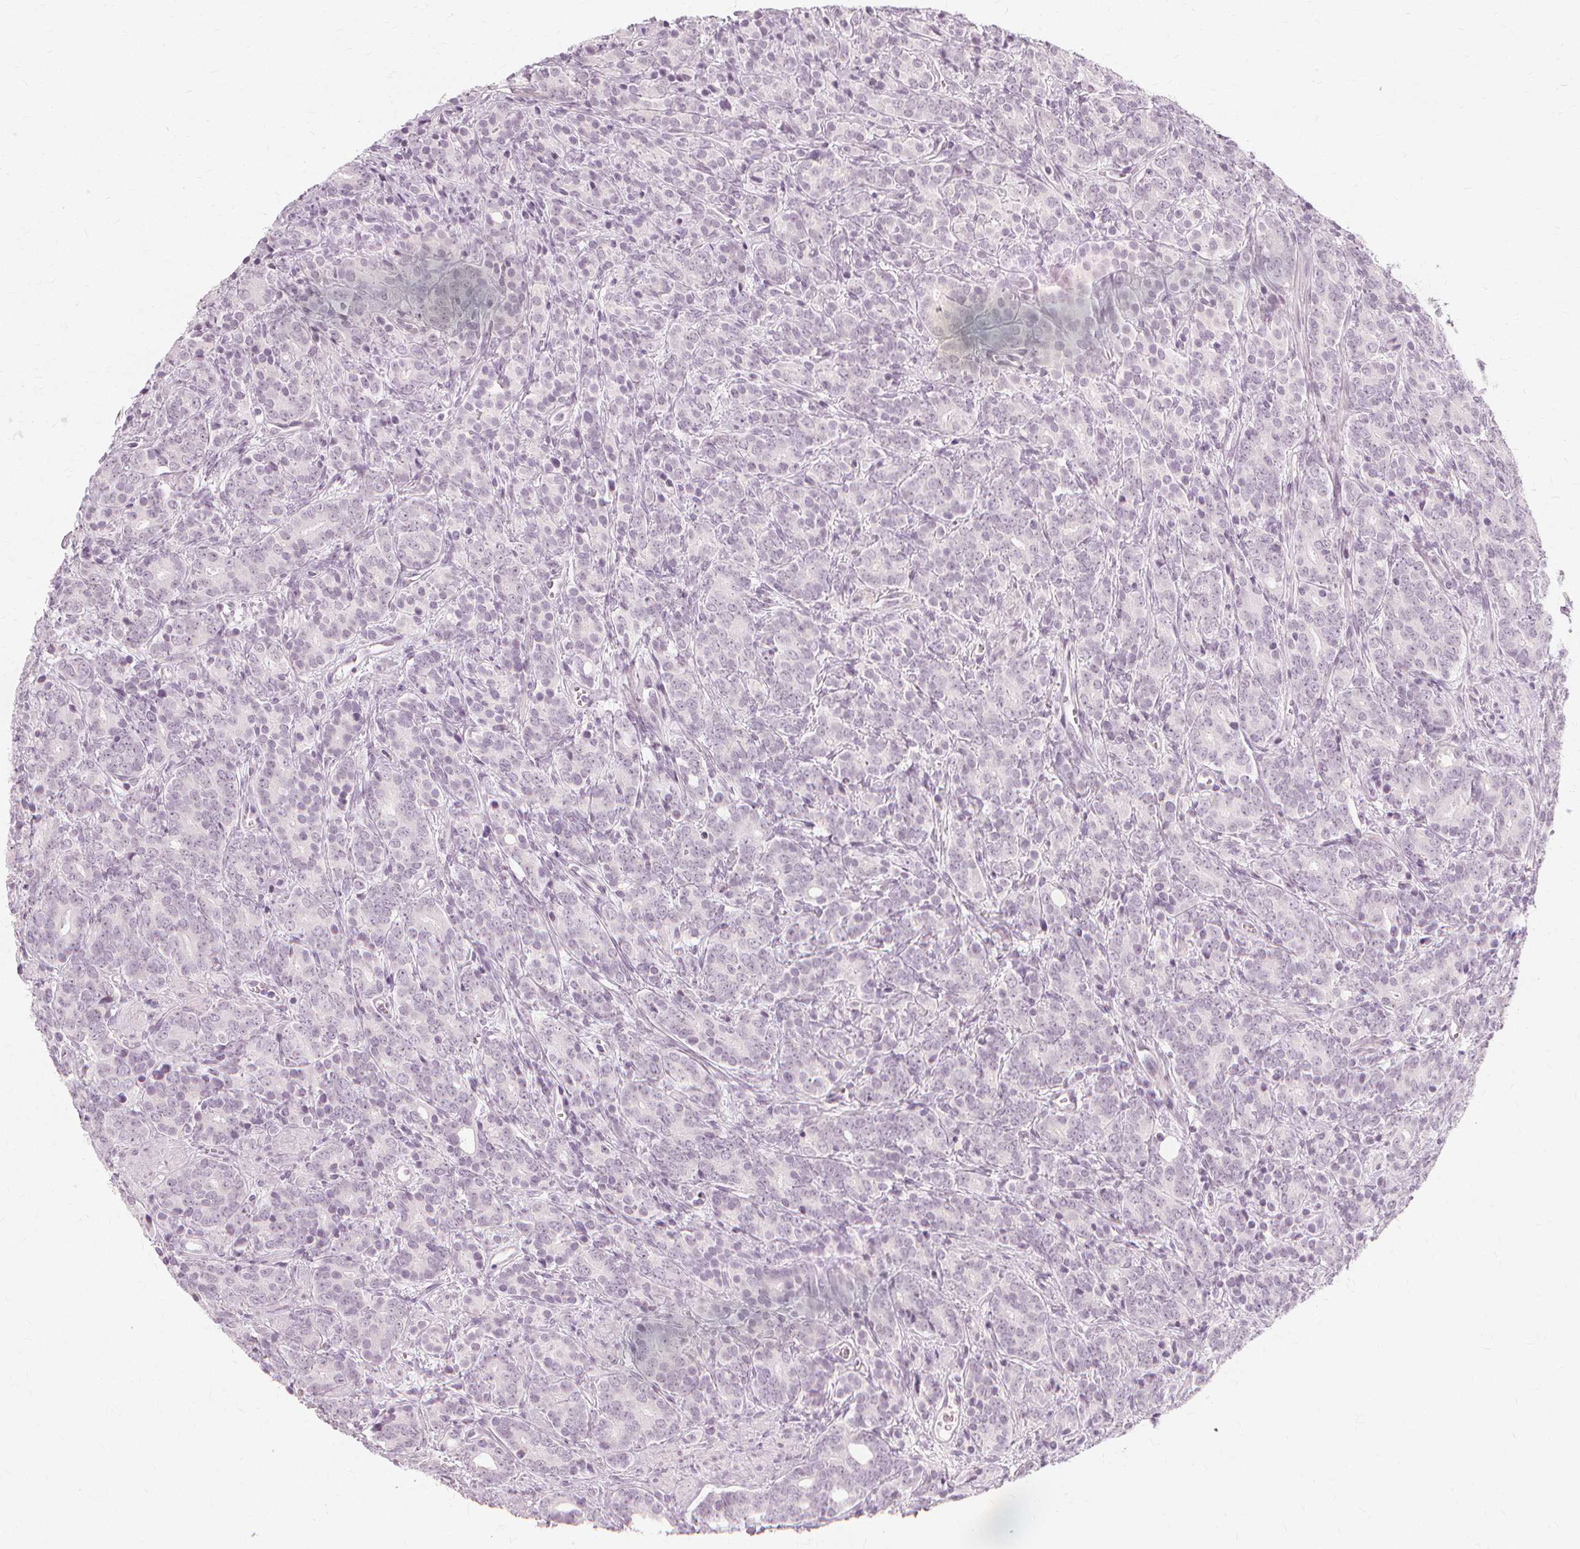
{"staining": {"intensity": "negative", "quantity": "none", "location": "none"}, "tissue": "prostate cancer", "cell_type": "Tumor cells", "image_type": "cancer", "snomed": [{"axis": "morphology", "description": "Adenocarcinoma, High grade"}, {"axis": "topography", "description": "Prostate"}], "caption": "Immunohistochemical staining of prostate cancer displays no significant staining in tumor cells. (DAB IHC with hematoxylin counter stain).", "gene": "NXPE1", "patient": {"sex": "male", "age": 84}}